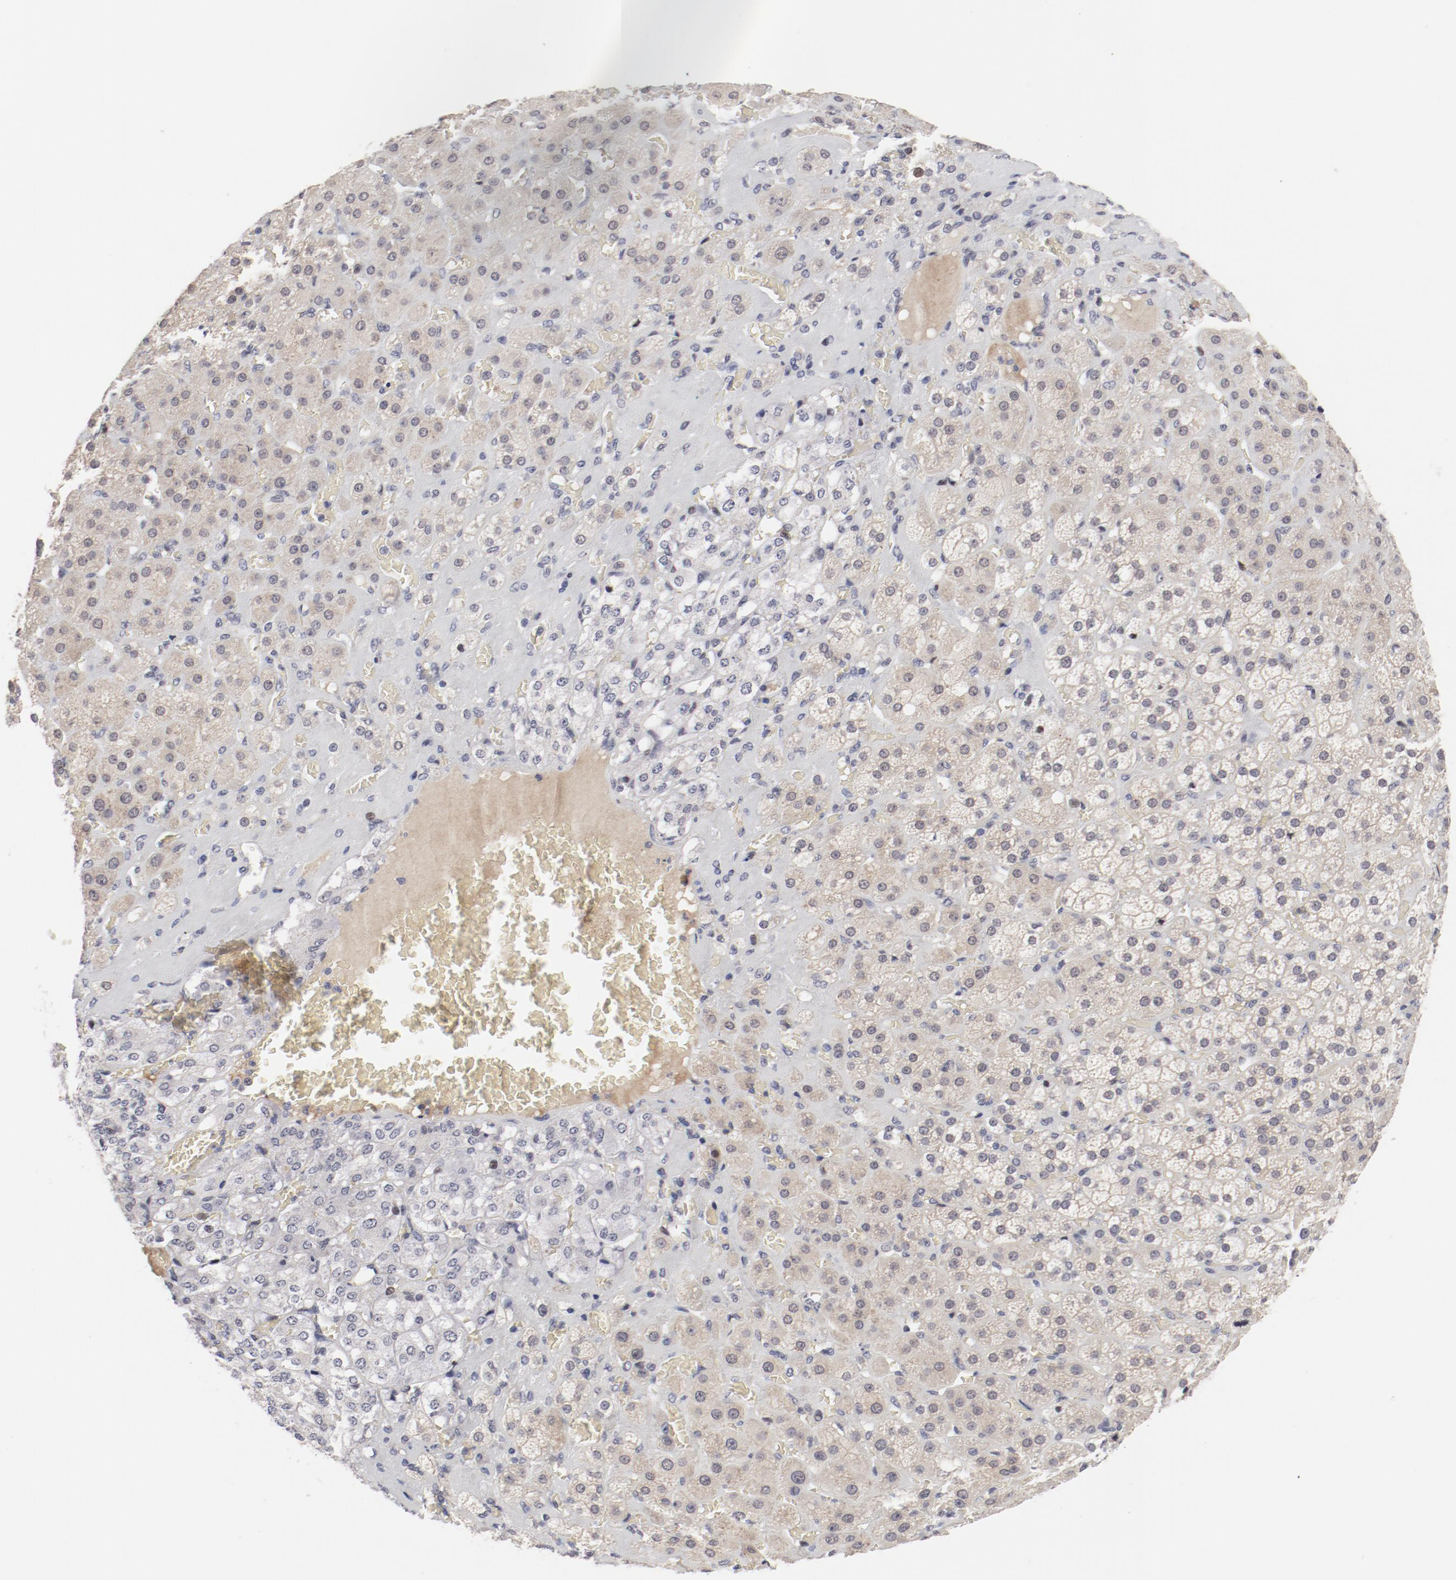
{"staining": {"intensity": "weak", "quantity": "<25%", "location": "cytoplasmic/membranous,nuclear"}, "tissue": "adrenal gland", "cell_type": "Glandular cells", "image_type": "normal", "snomed": [{"axis": "morphology", "description": "Normal tissue, NOS"}, {"axis": "topography", "description": "Adrenal gland"}], "caption": "There is no significant staining in glandular cells of adrenal gland. Brightfield microscopy of IHC stained with DAB (3,3'-diaminobenzidine) (brown) and hematoxylin (blue), captured at high magnification.", "gene": "FSCB", "patient": {"sex": "female", "age": 71}}